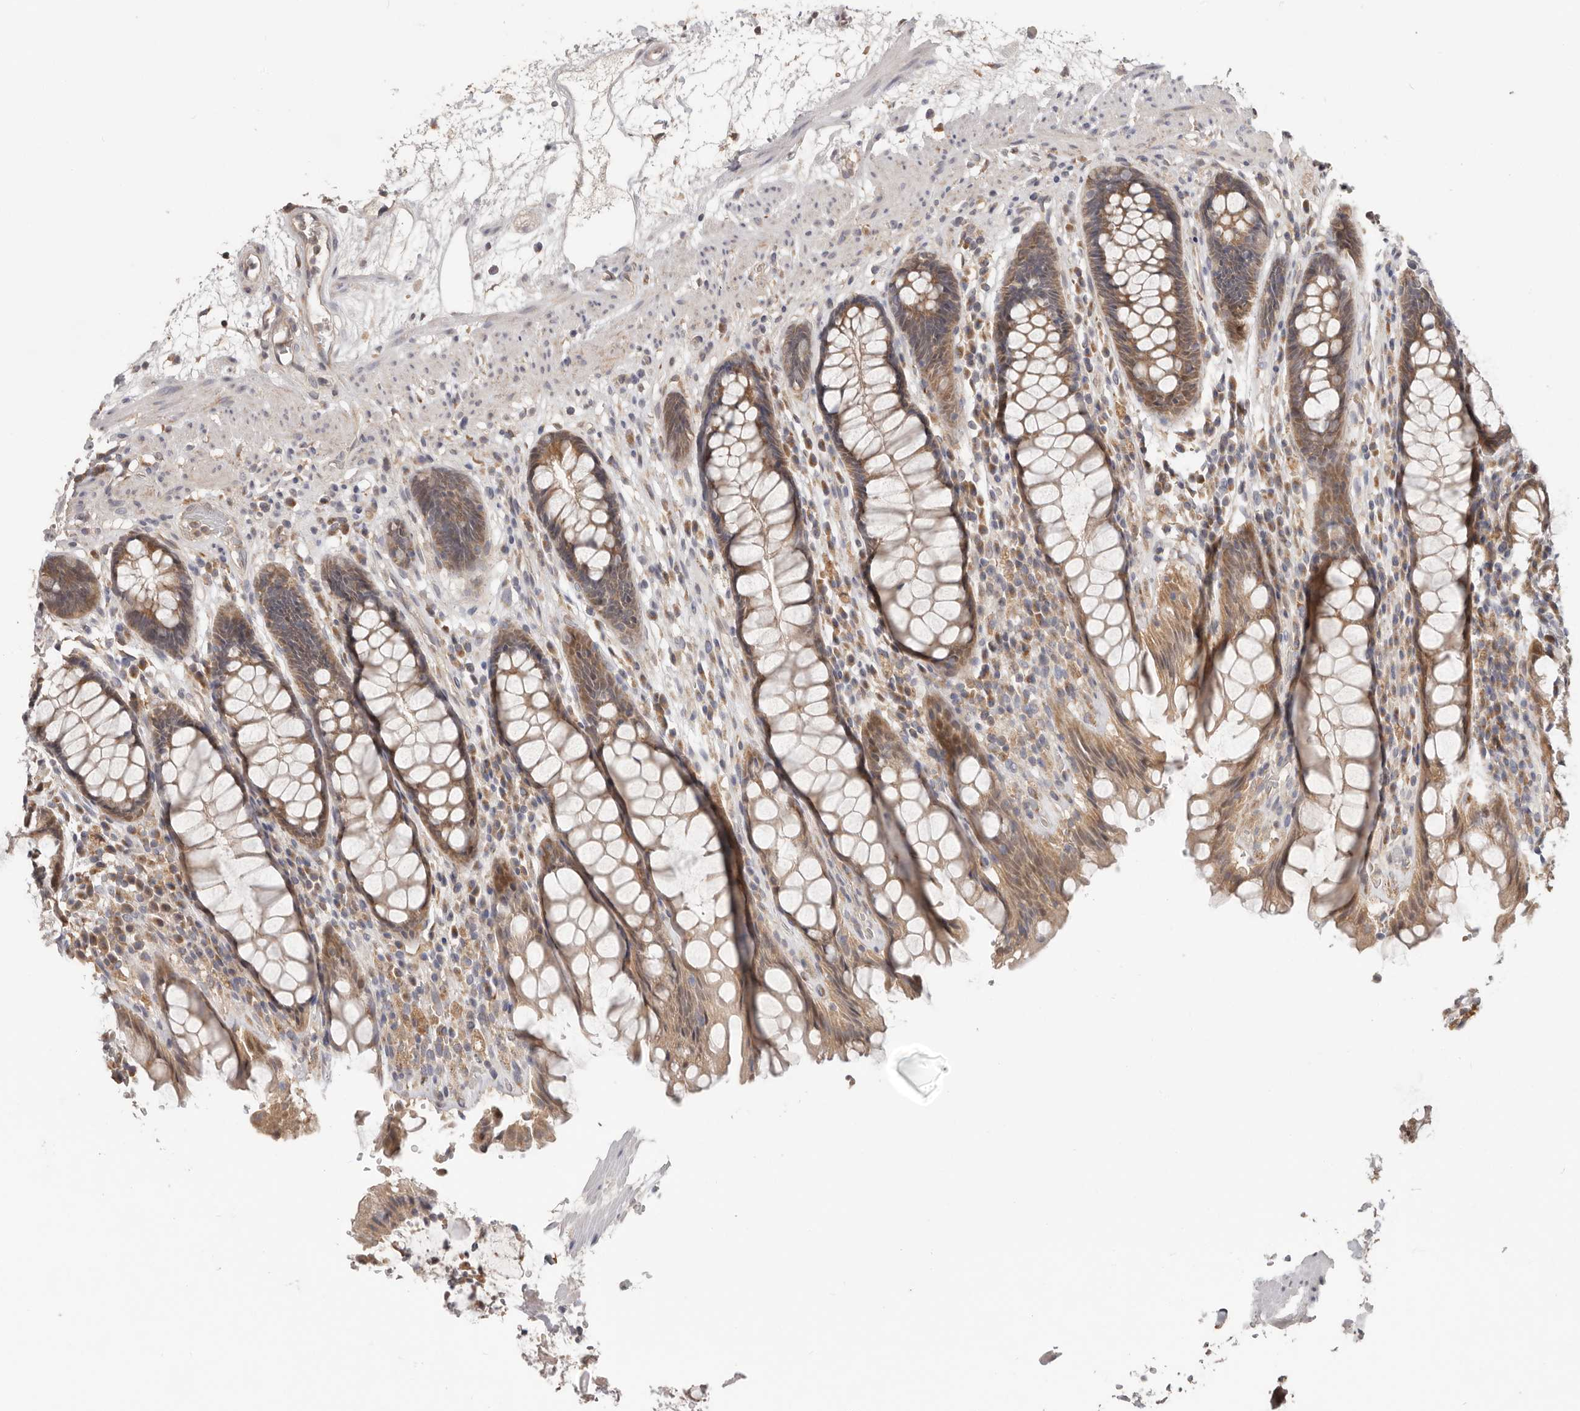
{"staining": {"intensity": "moderate", "quantity": ">75%", "location": "cytoplasmic/membranous"}, "tissue": "rectum", "cell_type": "Glandular cells", "image_type": "normal", "snomed": [{"axis": "morphology", "description": "Normal tissue, NOS"}, {"axis": "topography", "description": "Rectum"}], "caption": "Glandular cells exhibit medium levels of moderate cytoplasmic/membranous staining in about >75% of cells in normal human rectum.", "gene": "LRP6", "patient": {"sex": "male", "age": 64}}